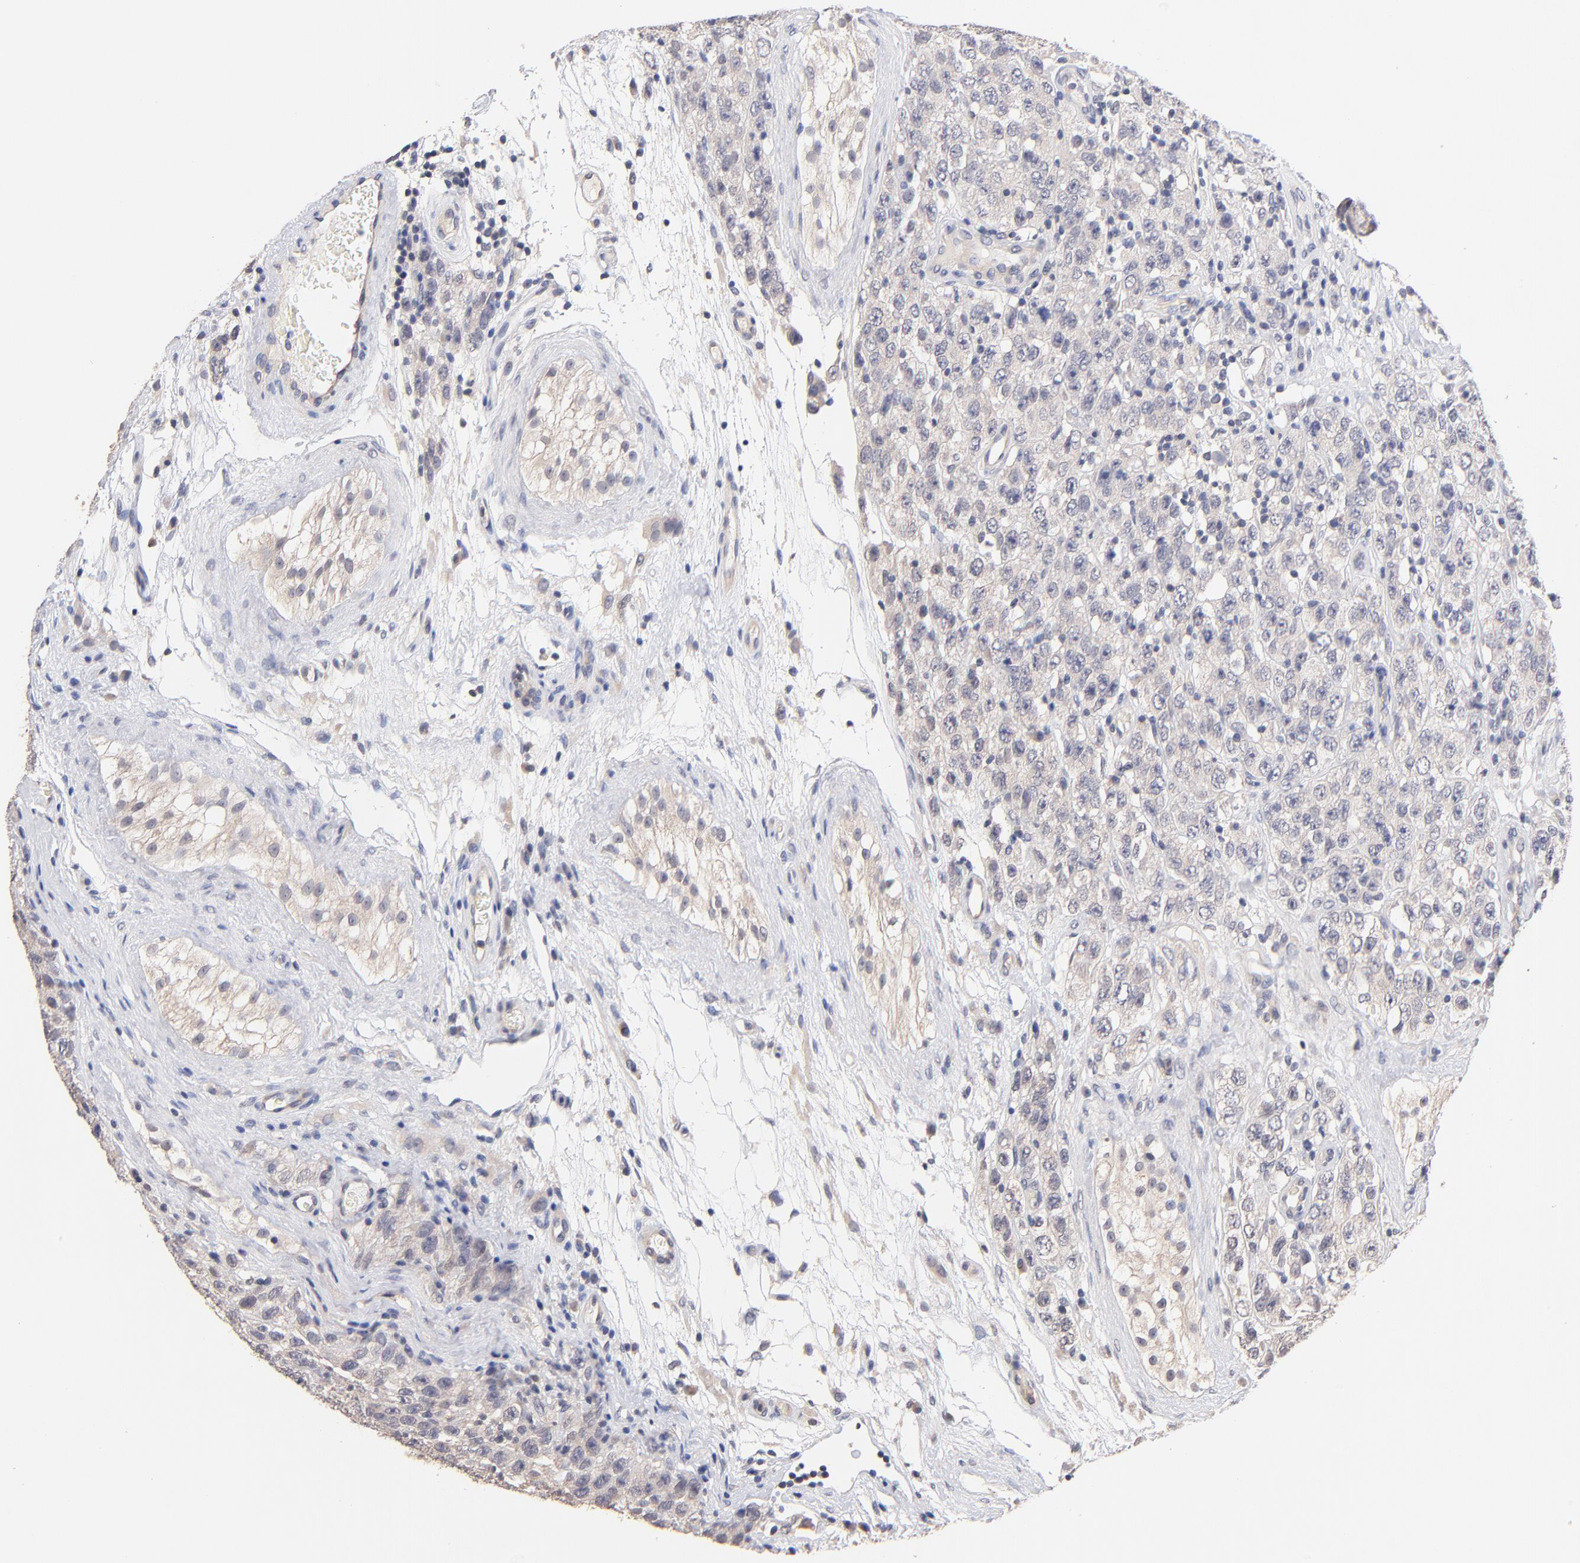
{"staining": {"intensity": "negative", "quantity": "none", "location": "none"}, "tissue": "testis cancer", "cell_type": "Tumor cells", "image_type": "cancer", "snomed": [{"axis": "morphology", "description": "Seminoma, NOS"}, {"axis": "topography", "description": "Testis"}], "caption": "The micrograph demonstrates no significant staining in tumor cells of seminoma (testis).", "gene": "RIBC2", "patient": {"sex": "male", "age": 52}}